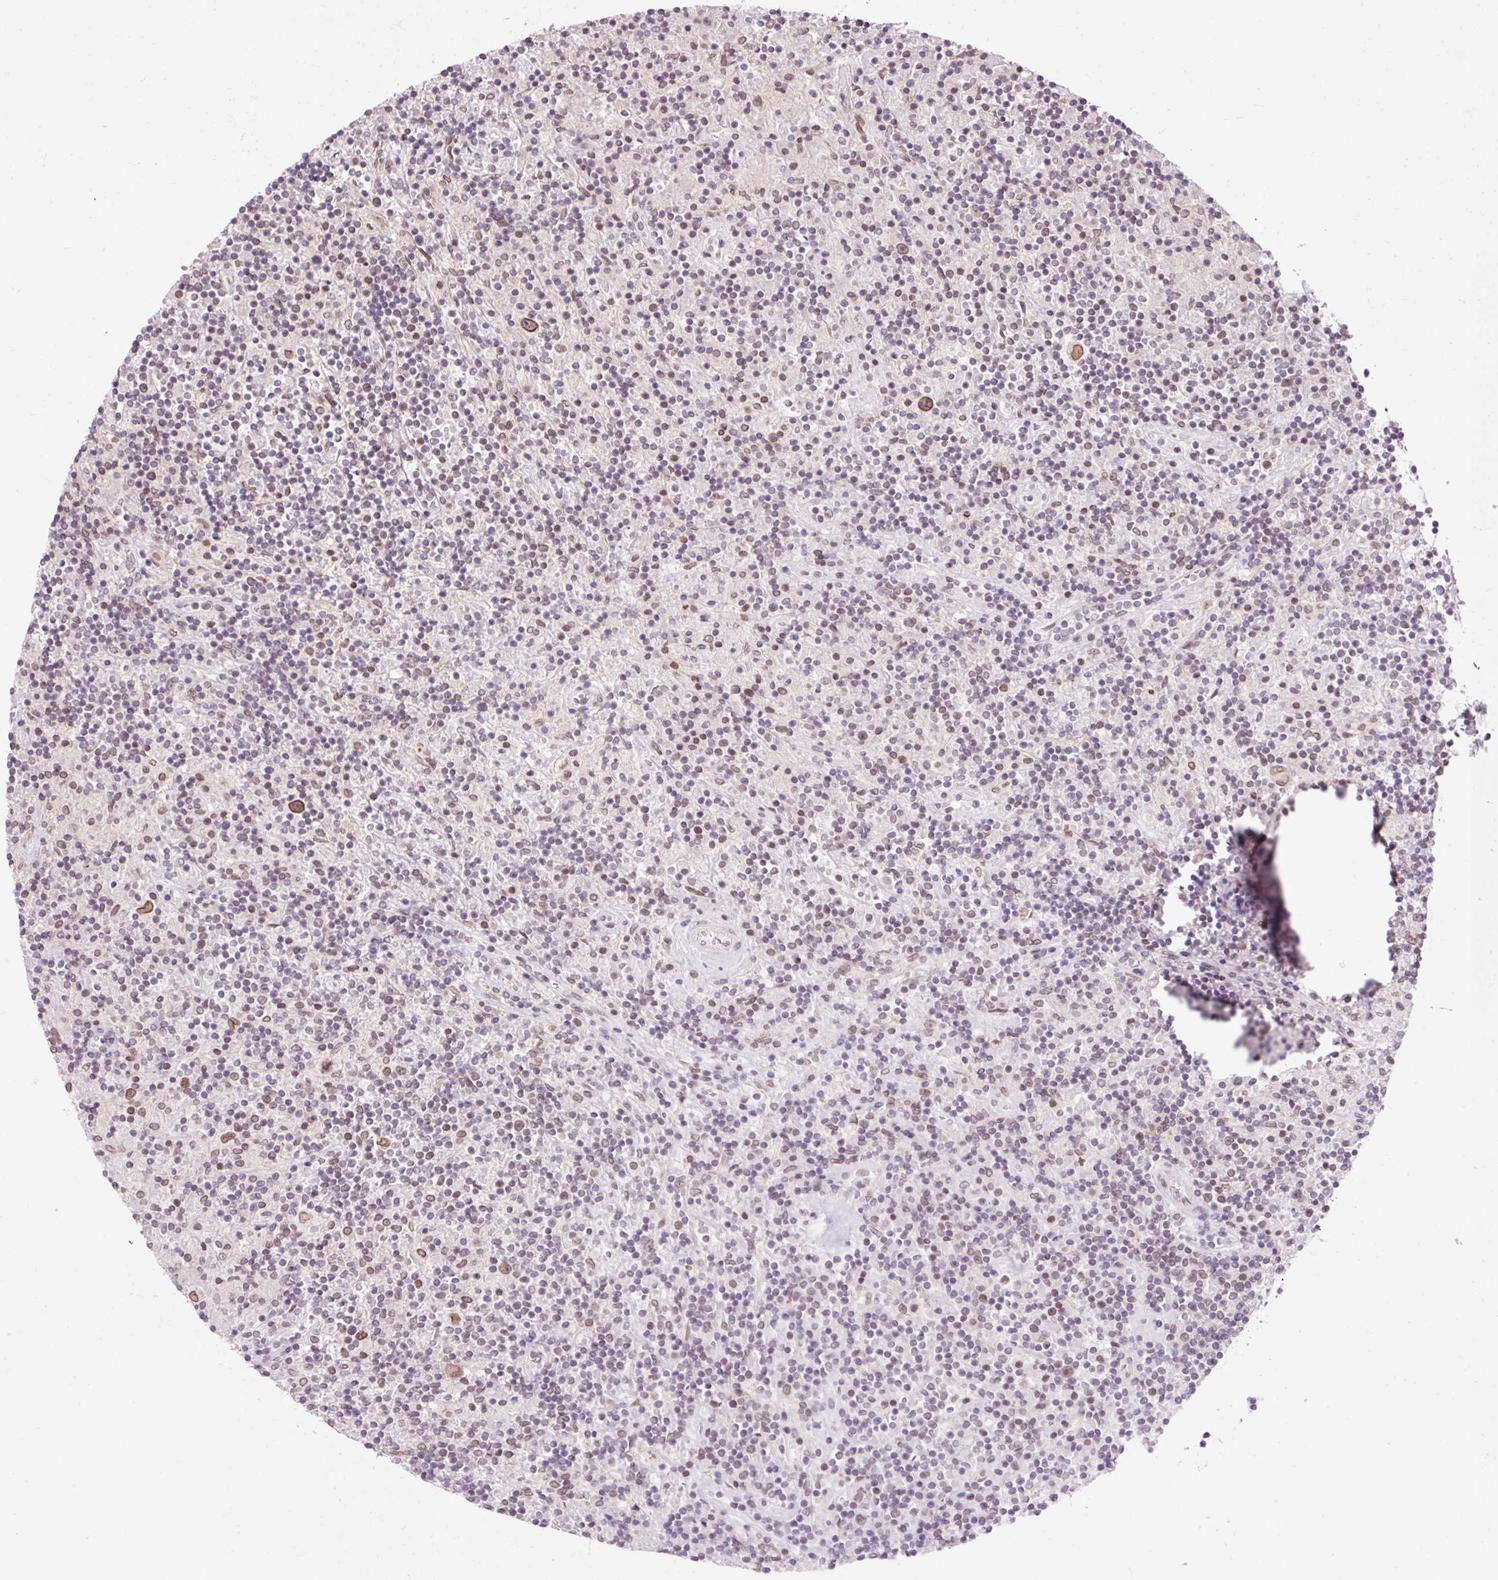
{"staining": {"intensity": "moderate", "quantity": ">75%", "location": "cytoplasmic/membranous,nuclear"}, "tissue": "lymphoma", "cell_type": "Tumor cells", "image_type": "cancer", "snomed": [{"axis": "morphology", "description": "Hodgkin's disease, NOS"}, {"axis": "topography", "description": "Lymph node"}], "caption": "IHC staining of Hodgkin's disease, which shows medium levels of moderate cytoplasmic/membranous and nuclear positivity in about >75% of tumor cells indicating moderate cytoplasmic/membranous and nuclear protein staining. The staining was performed using DAB (3,3'-diaminobenzidine) (brown) for protein detection and nuclei were counterstained in hematoxylin (blue).", "gene": "ZNF610", "patient": {"sex": "male", "age": 70}}